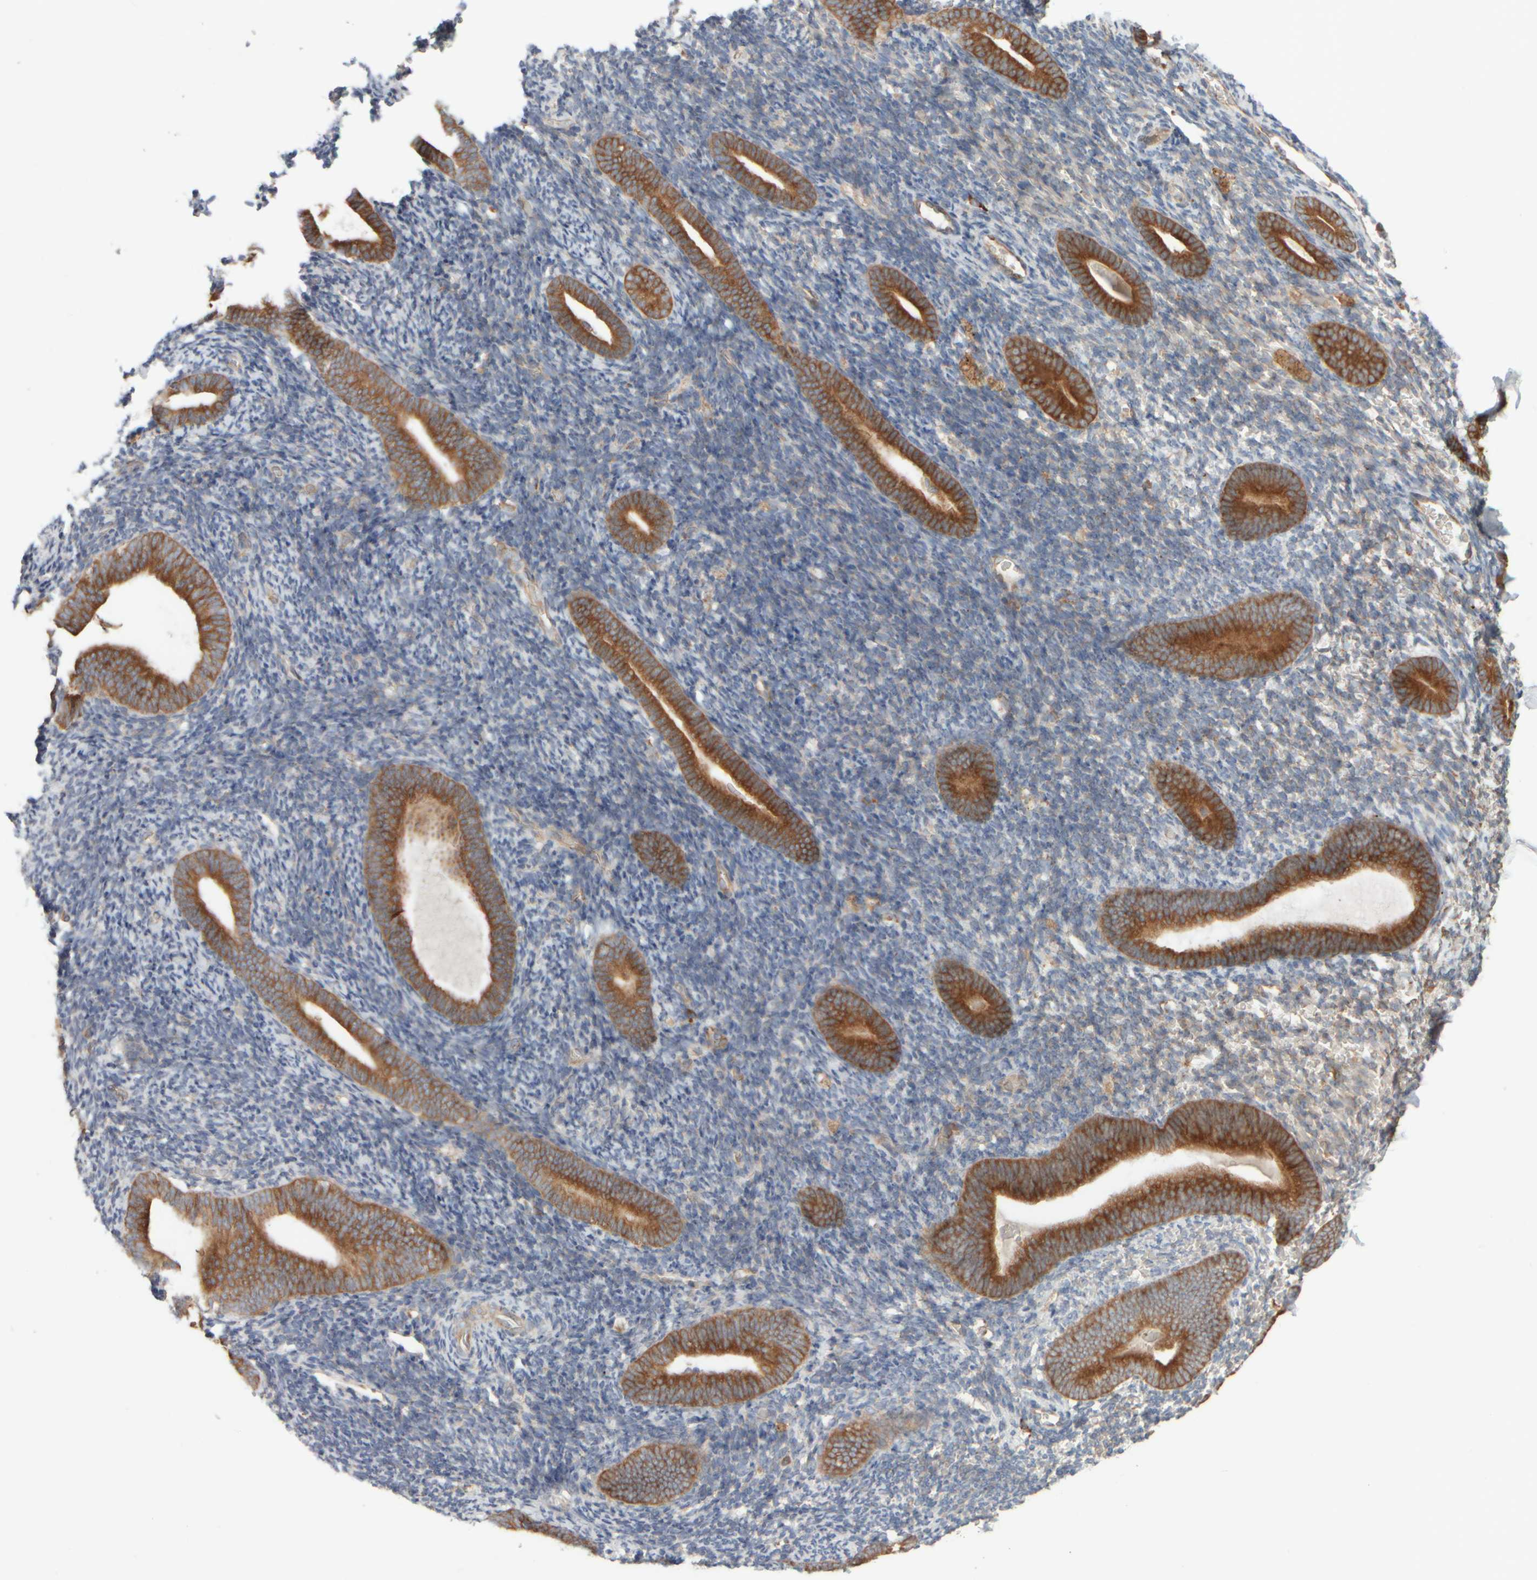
{"staining": {"intensity": "weak", "quantity": "<25%", "location": "cytoplasmic/membranous"}, "tissue": "endometrium", "cell_type": "Cells in endometrial stroma", "image_type": "normal", "snomed": [{"axis": "morphology", "description": "Normal tissue, NOS"}, {"axis": "topography", "description": "Endometrium"}], "caption": "IHC micrograph of normal endometrium: endometrium stained with DAB displays no significant protein staining in cells in endometrial stroma. (Stains: DAB immunohistochemistry with hematoxylin counter stain, Microscopy: brightfield microscopy at high magnification).", "gene": "EIF2B3", "patient": {"sex": "female", "age": 51}}